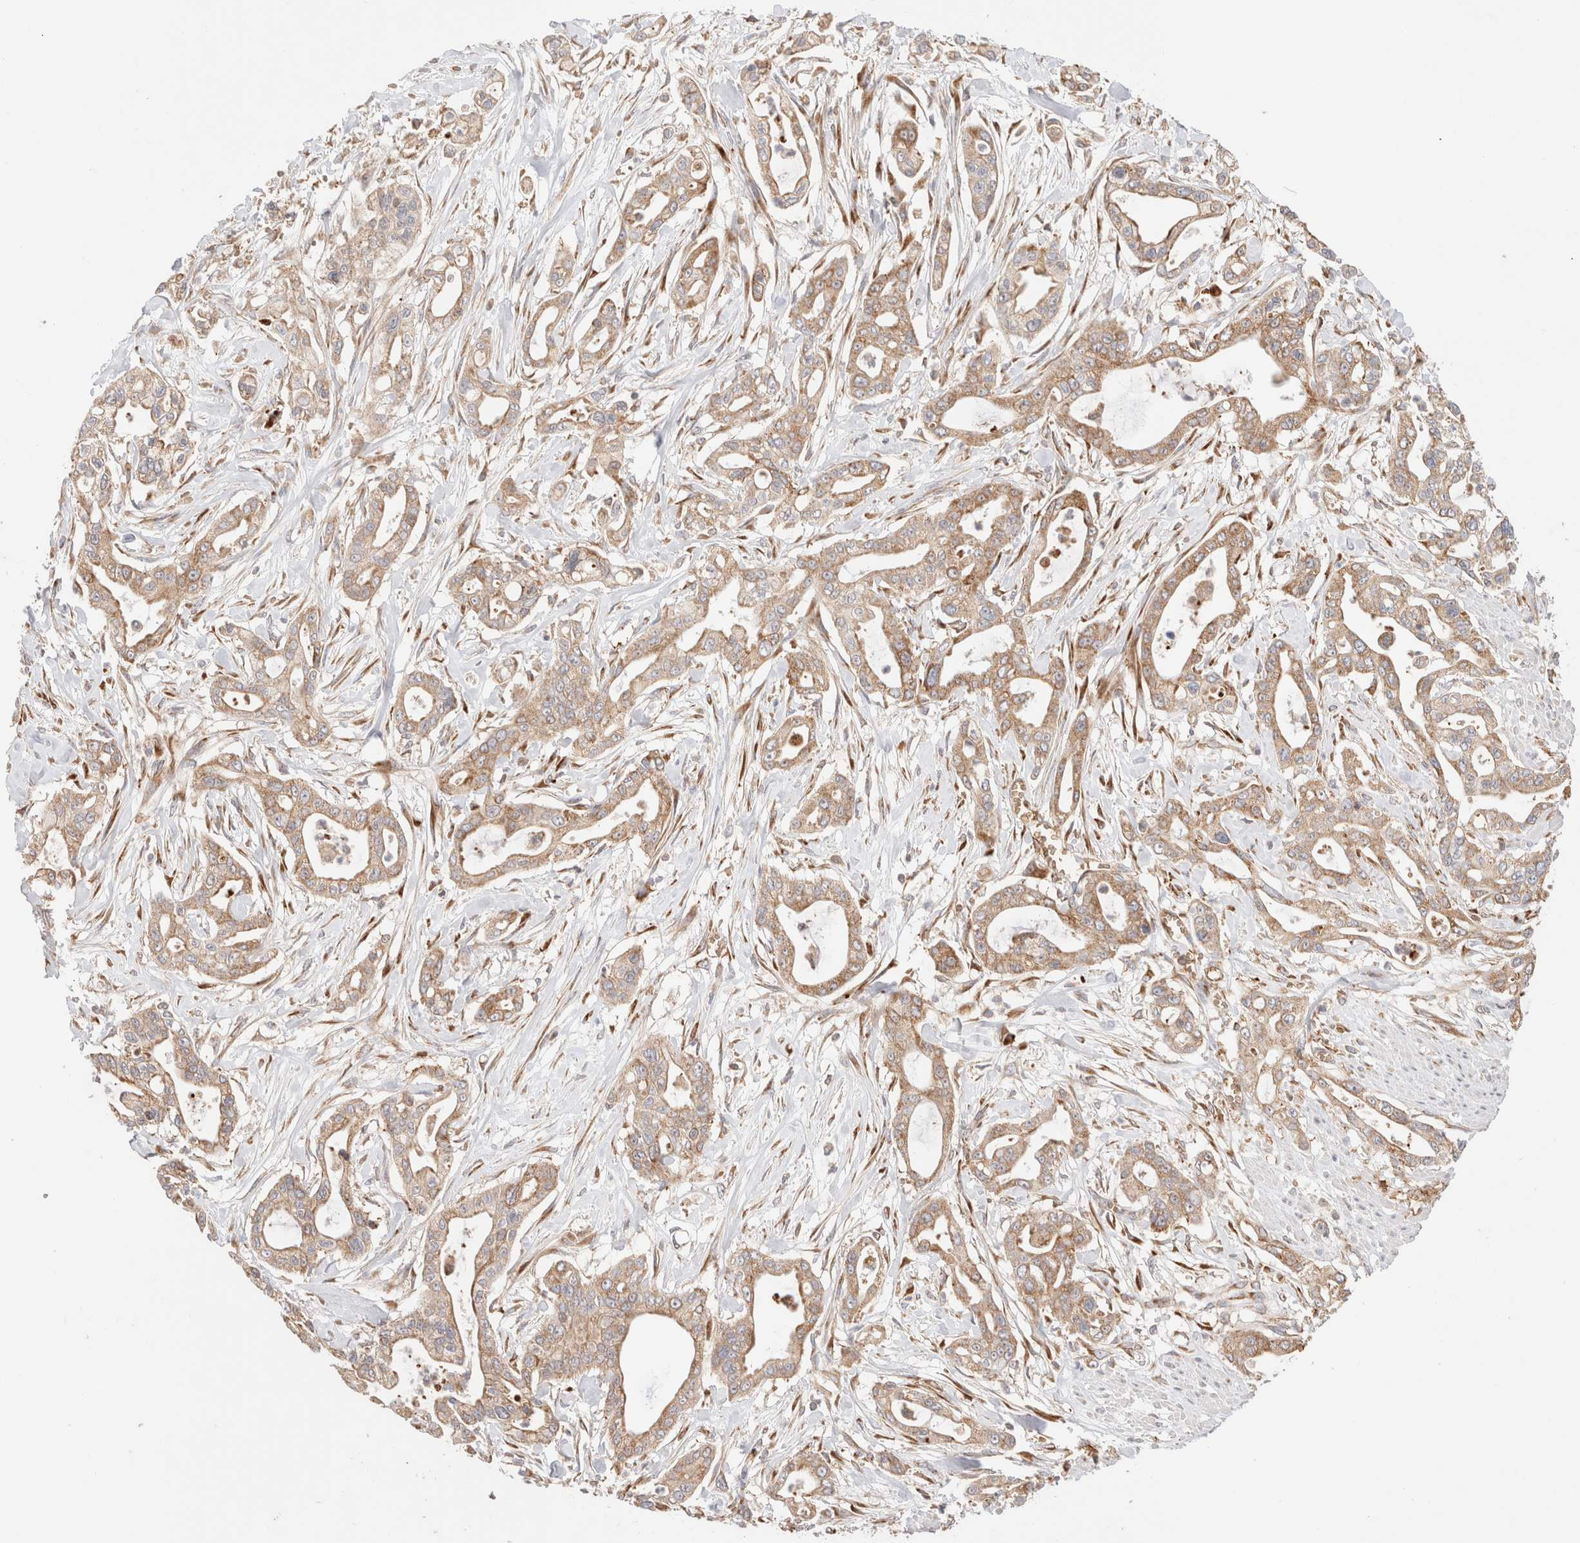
{"staining": {"intensity": "moderate", "quantity": ">75%", "location": "cytoplasmic/membranous"}, "tissue": "pancreatic cancer", "cell_type": "Tumor cells", "image_type": "cancer", "snomed": [{"axis": "morphology", "description": "Adenocarcinoma, NOS"}, {"axis": "topography", "description": "Pancreas"}], "caption": "Tumor cells show medium levels of moderate cytoplasmic/membranous positivity in about >75% of cells in pancreatic cancer (adenocarcinoma). Nuclei are stained in blue.", "gene": "UTS2B", "patient": {"sex": "male", "age": 68}}